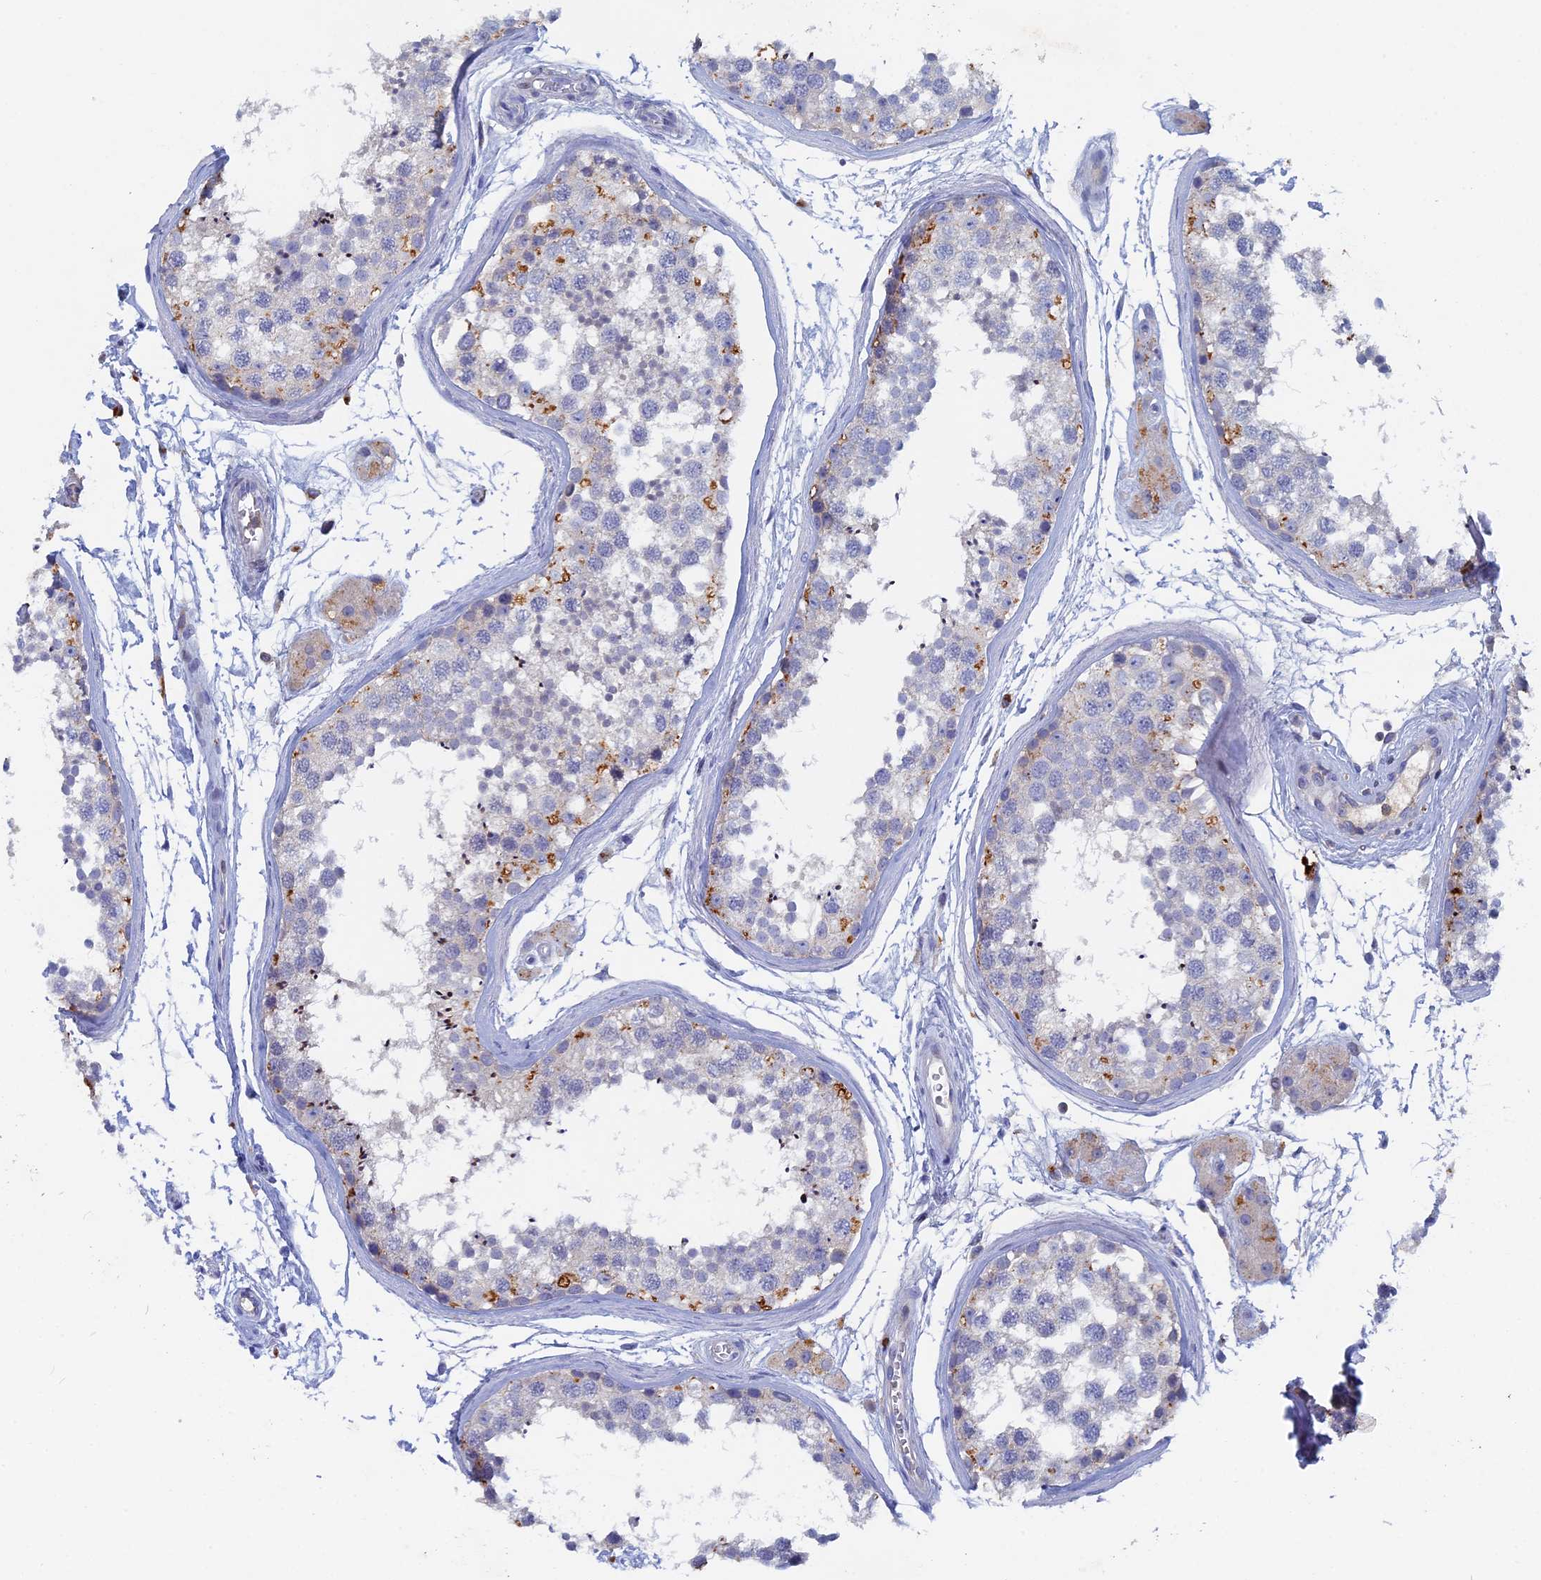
{"staining": {"intensity": "moderate", "quantity": "<25%", "location": "cytoplasmic/membranous"}, "tissue": "testis", "cell_type": "Cells in seminiferous ducts", "image_type": "normal", "snomed": [{"axis": "morphology", "description": "Normal tissue, NOS"}, {"axis": "topography", "description": "Testis"}], "caption": "High-power microscopy captured an immunohistochemistry (IHC) photomicrograph of normal testis, revealing moderate cytoplasmic/membranous staining in about <25% of cells in seminiferous ducts.", "gene": "ACP7", "patient": {"sex": "male", "age": 56}}